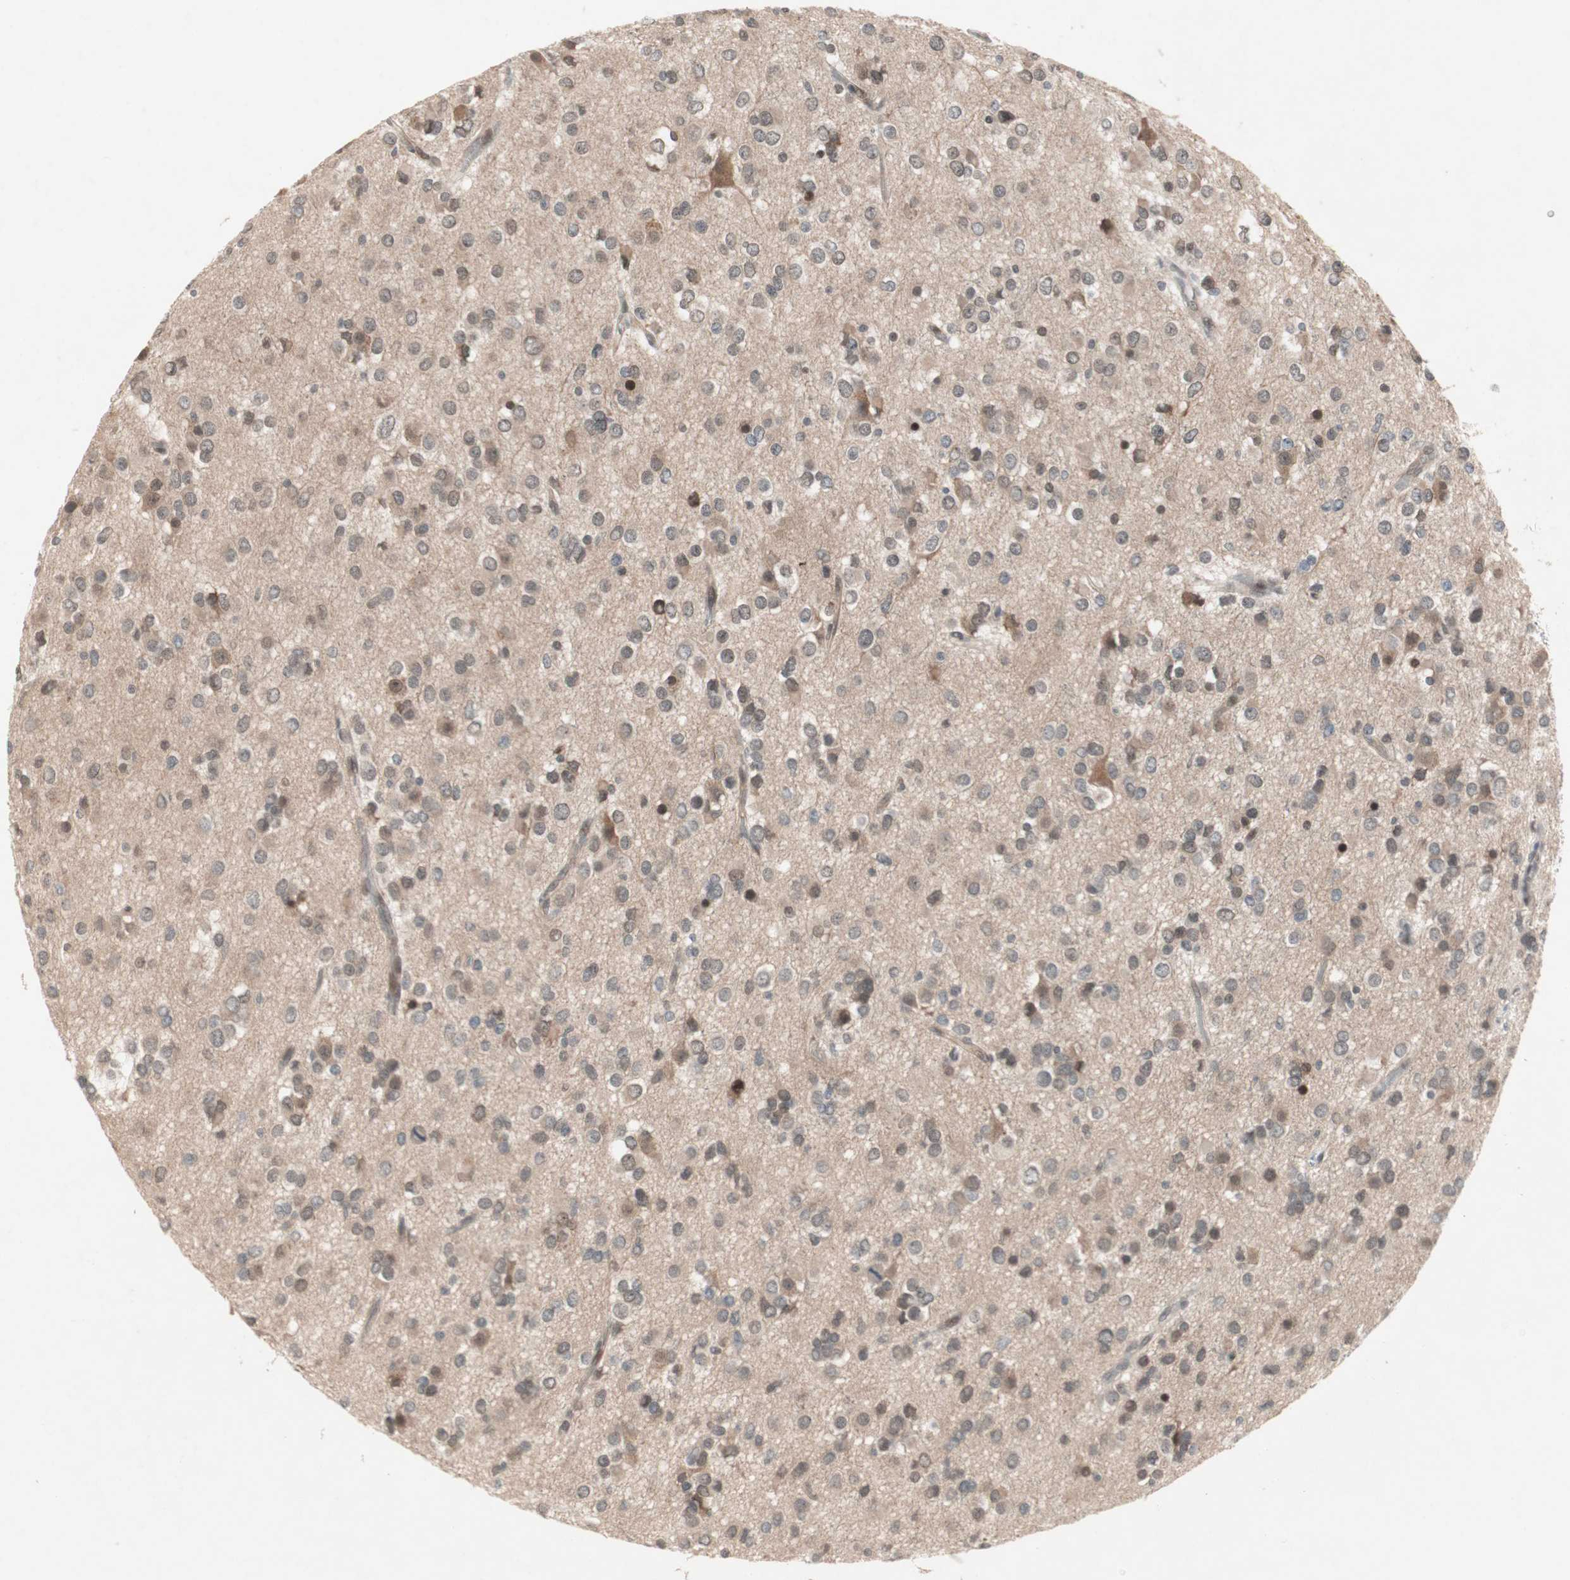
{"staining": {"intensity": "weak", "quantity": "25%-75%", "location": "cytoplasmic/membranous"}, "tissue": "glioma", "cell_type": "Tumor cells", "image_type": "cancer", "snomed": [{"axis": "morphology", "description": "Glioma, malignant, Low grade"}, {"axis": "topography", "description": "Brain"}], "caption": "Glioma stained with immunohistochemistry (IHC) shows weak cytoplasmic/membranous expression in approximately 25%-75% of tumor cells.", "gene": "PGBD1", "patient": {"sex": "male", "age": 42}}